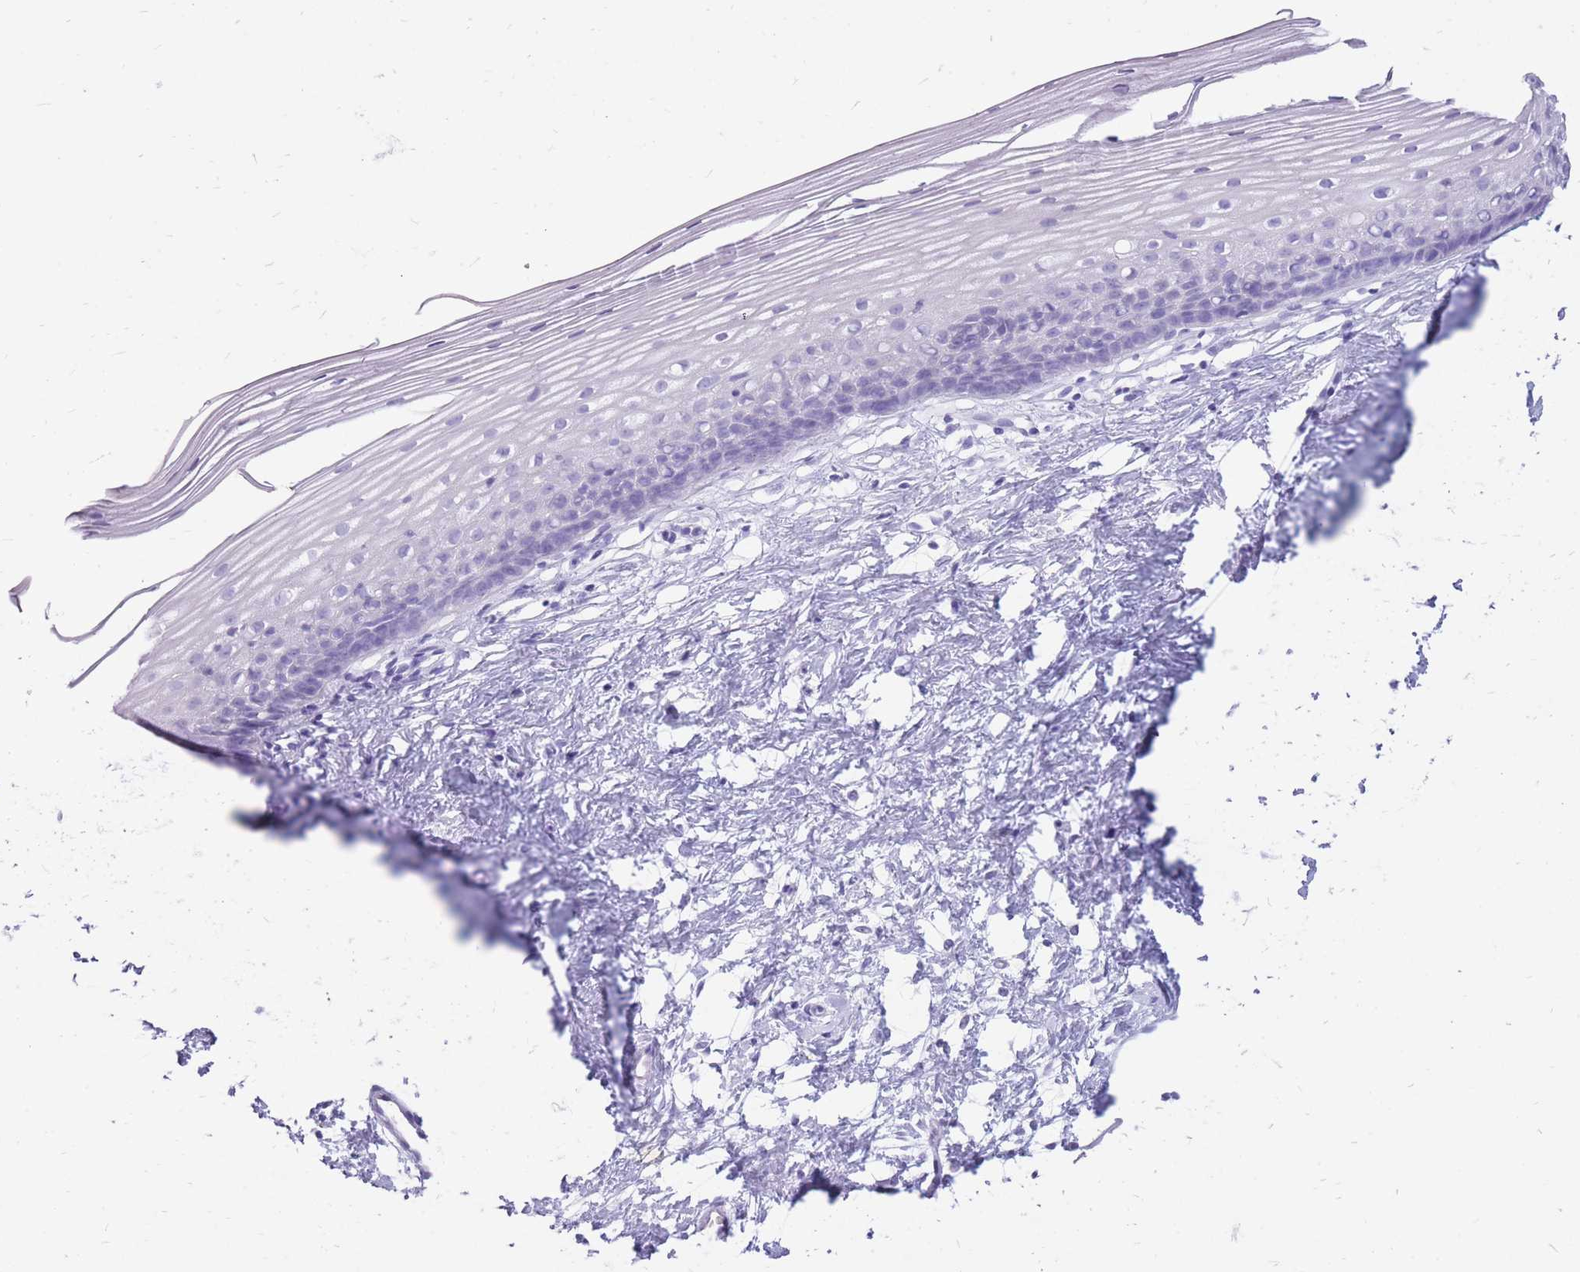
{"staining": {"intensity": "negative", "quantity": "none", "location": "none"}, "tissue": "cervix", "cell_type": "Glandular cells", "image_type": "normal", "snomed": [{"axis": "morphology", "description": "Normal tissue, NOS"}, {"axis": "topography", "description": "Cervix"}], "caption": "Photomicrograph shows no protein expression in glandular cells of unremarkable cervix. (Brightfield microscopy of DAB (3,3'-diaminobenzidine) immunohistochemistry at high magnification).", "gene": "CYP21A2", "patient": {"sex": "female", "age": 40}}